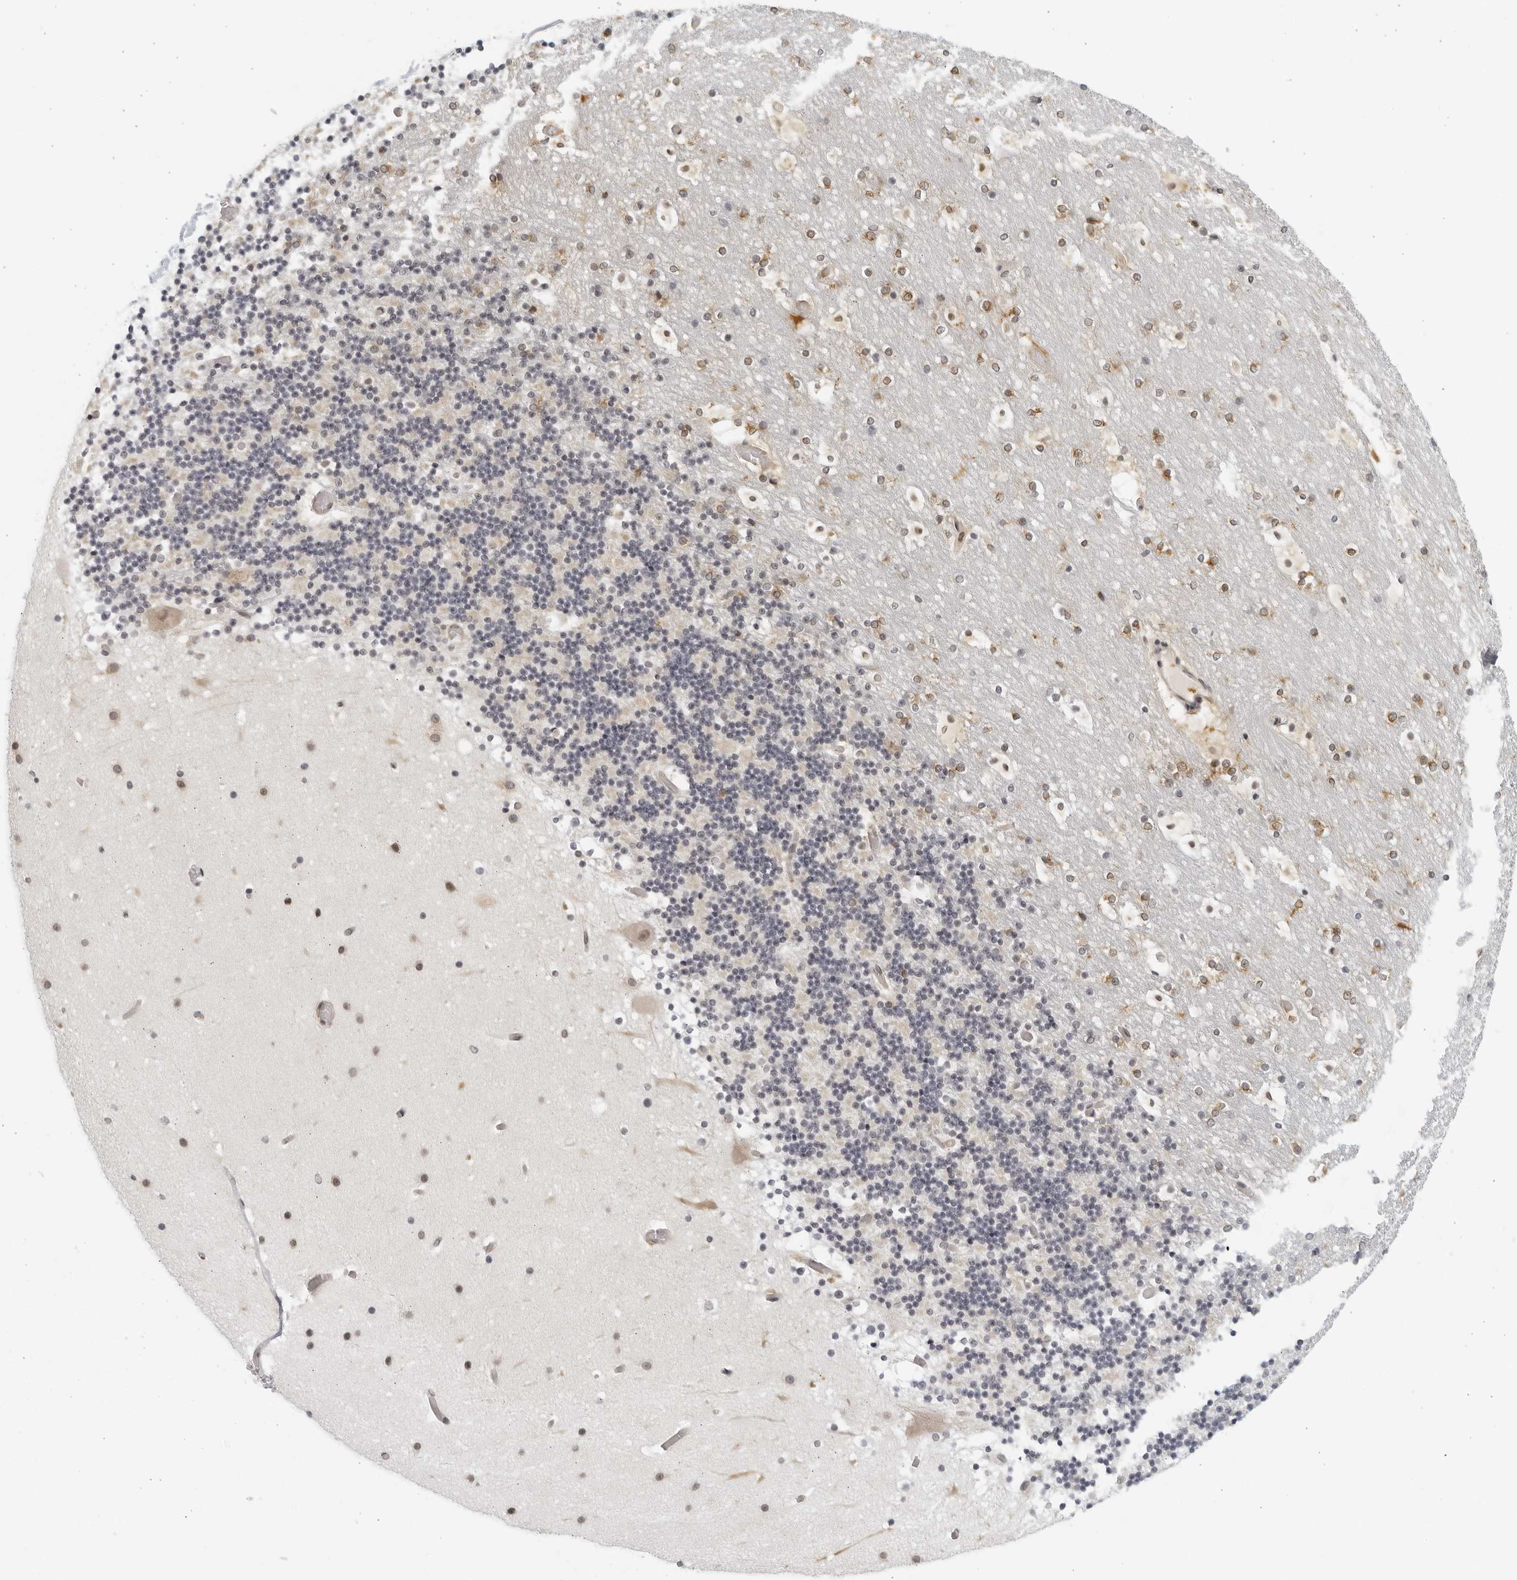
{"staining": {"intensity": "weak", "quantity": "25%-75%", "location": "cytoplasmic/membranous"}, "tissue": "cerebellum", "cell_type": "Cells in granular layer", "image_type": "normal", "snomed": [{"axis": "morphology", "description": "Normal tissue, NOS"}, {"axis": "topography", "description": "Cerebellum"}], "caption": "IHC micrograph of benign cerebellum: human cerebellum stained using immunohistochemistry demonstrates low levels of weak protein expression localized specifically in the cytoplasmic/membranous of cells in granular layer, appearing as a cytoplasmic/membranous brown color.", "gene": "SERTAD4", "patient": {"sex": "male", "age": 57}}